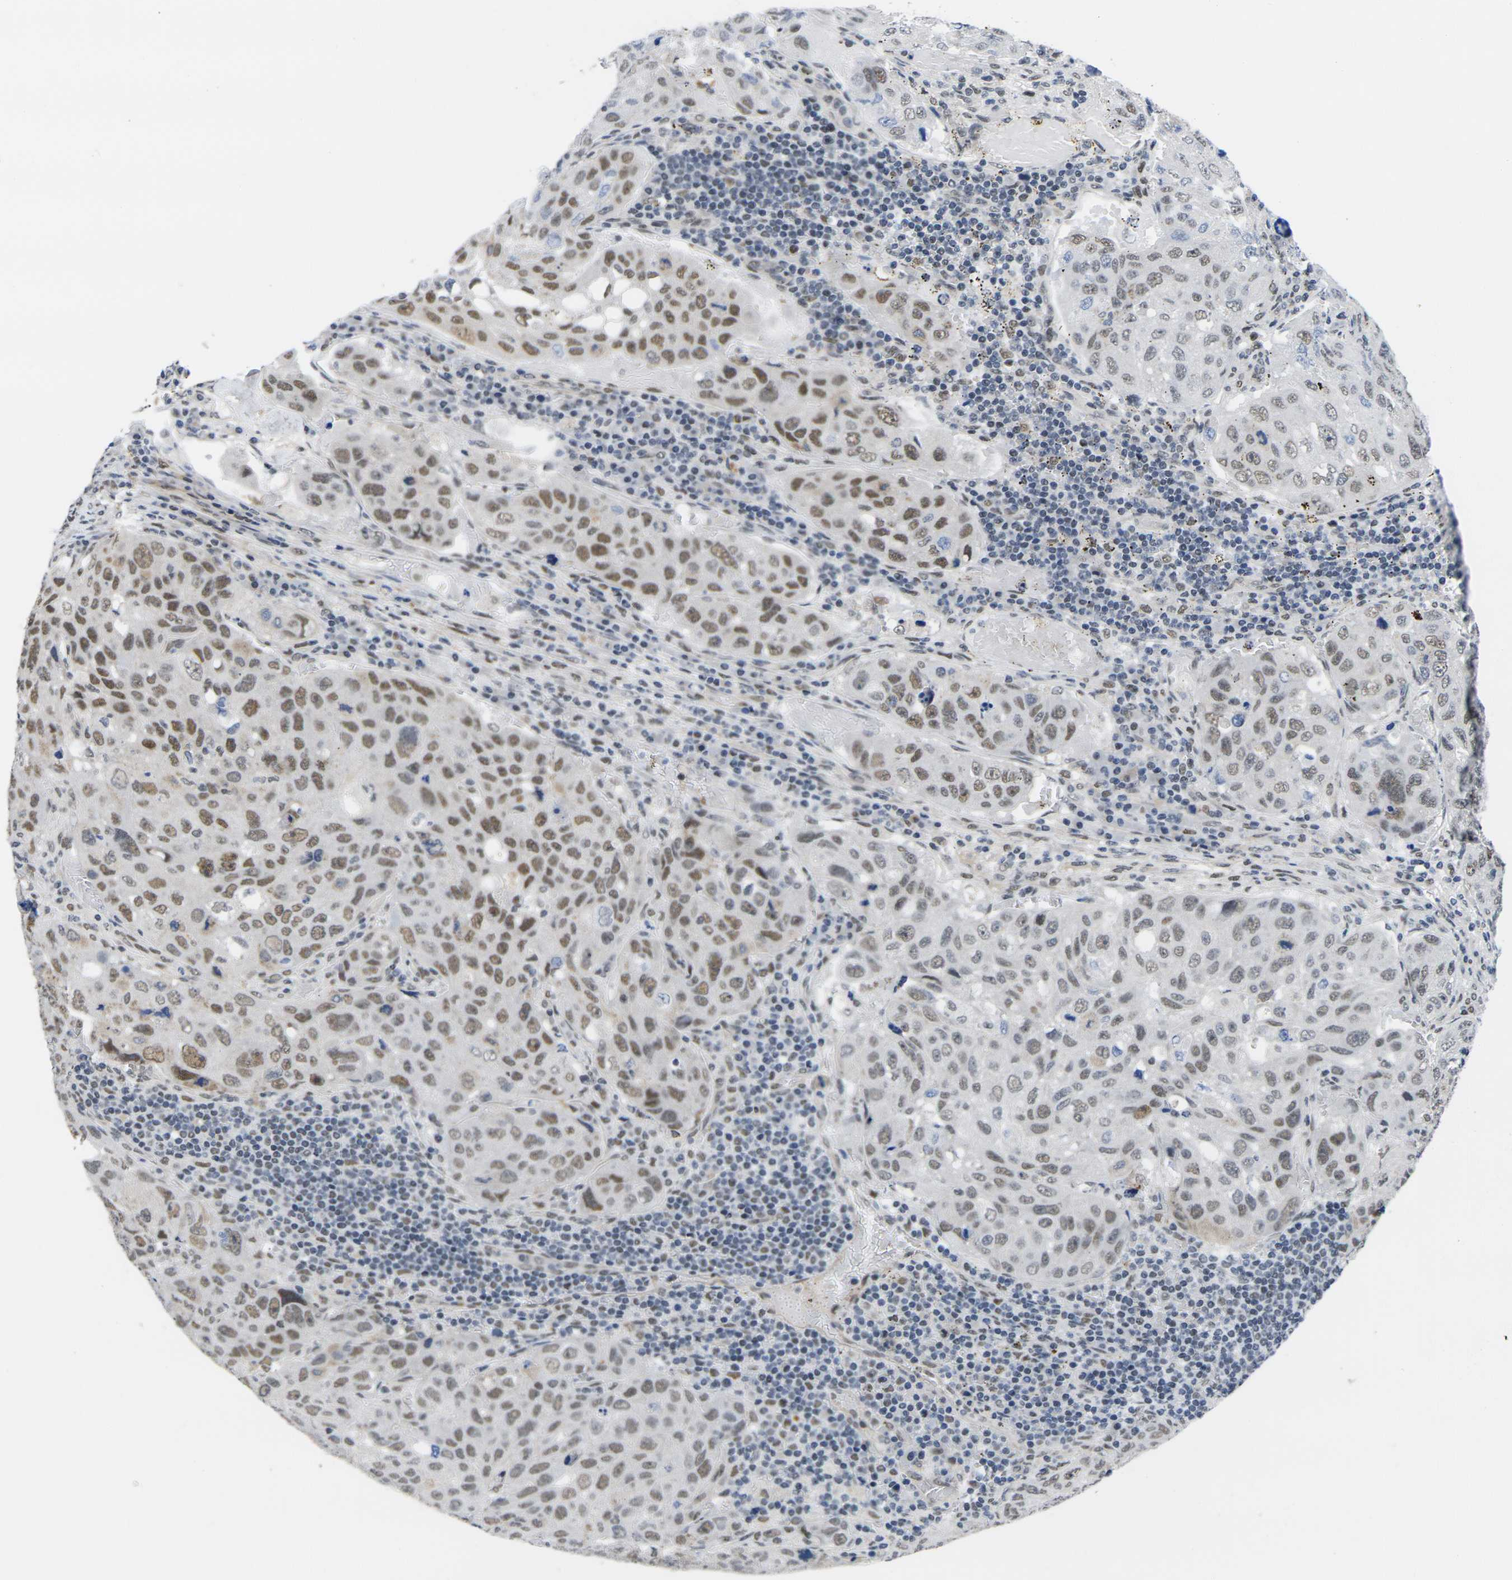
{"staining": {"intensity": "moderate", "quantity": ">75%", "location": "nuclear"}, "tissue": "urothelial cancer", "cell_type": "Tumor cells", "image_type": "cancer", "snomed": [{"axis": "morphology", "description": "Urothelial carcinoma, High grade"}, {"axis": "topography", "description": "Lymph node"}, {"axis": "topography", "description": "Urinary bladder"}], "caption": "DAB immunohistochemical staining of urothelial cancer exhibits moderate nuclear protein positivity in approximately >75% of tumor cells. The protein of interest is stained brown, and the nuclei are stained in blue (DAB IHC with brightfield microscopy, high magnification).", "gene": "RBM7", "patient": {"sex": "male", "age": 51}}